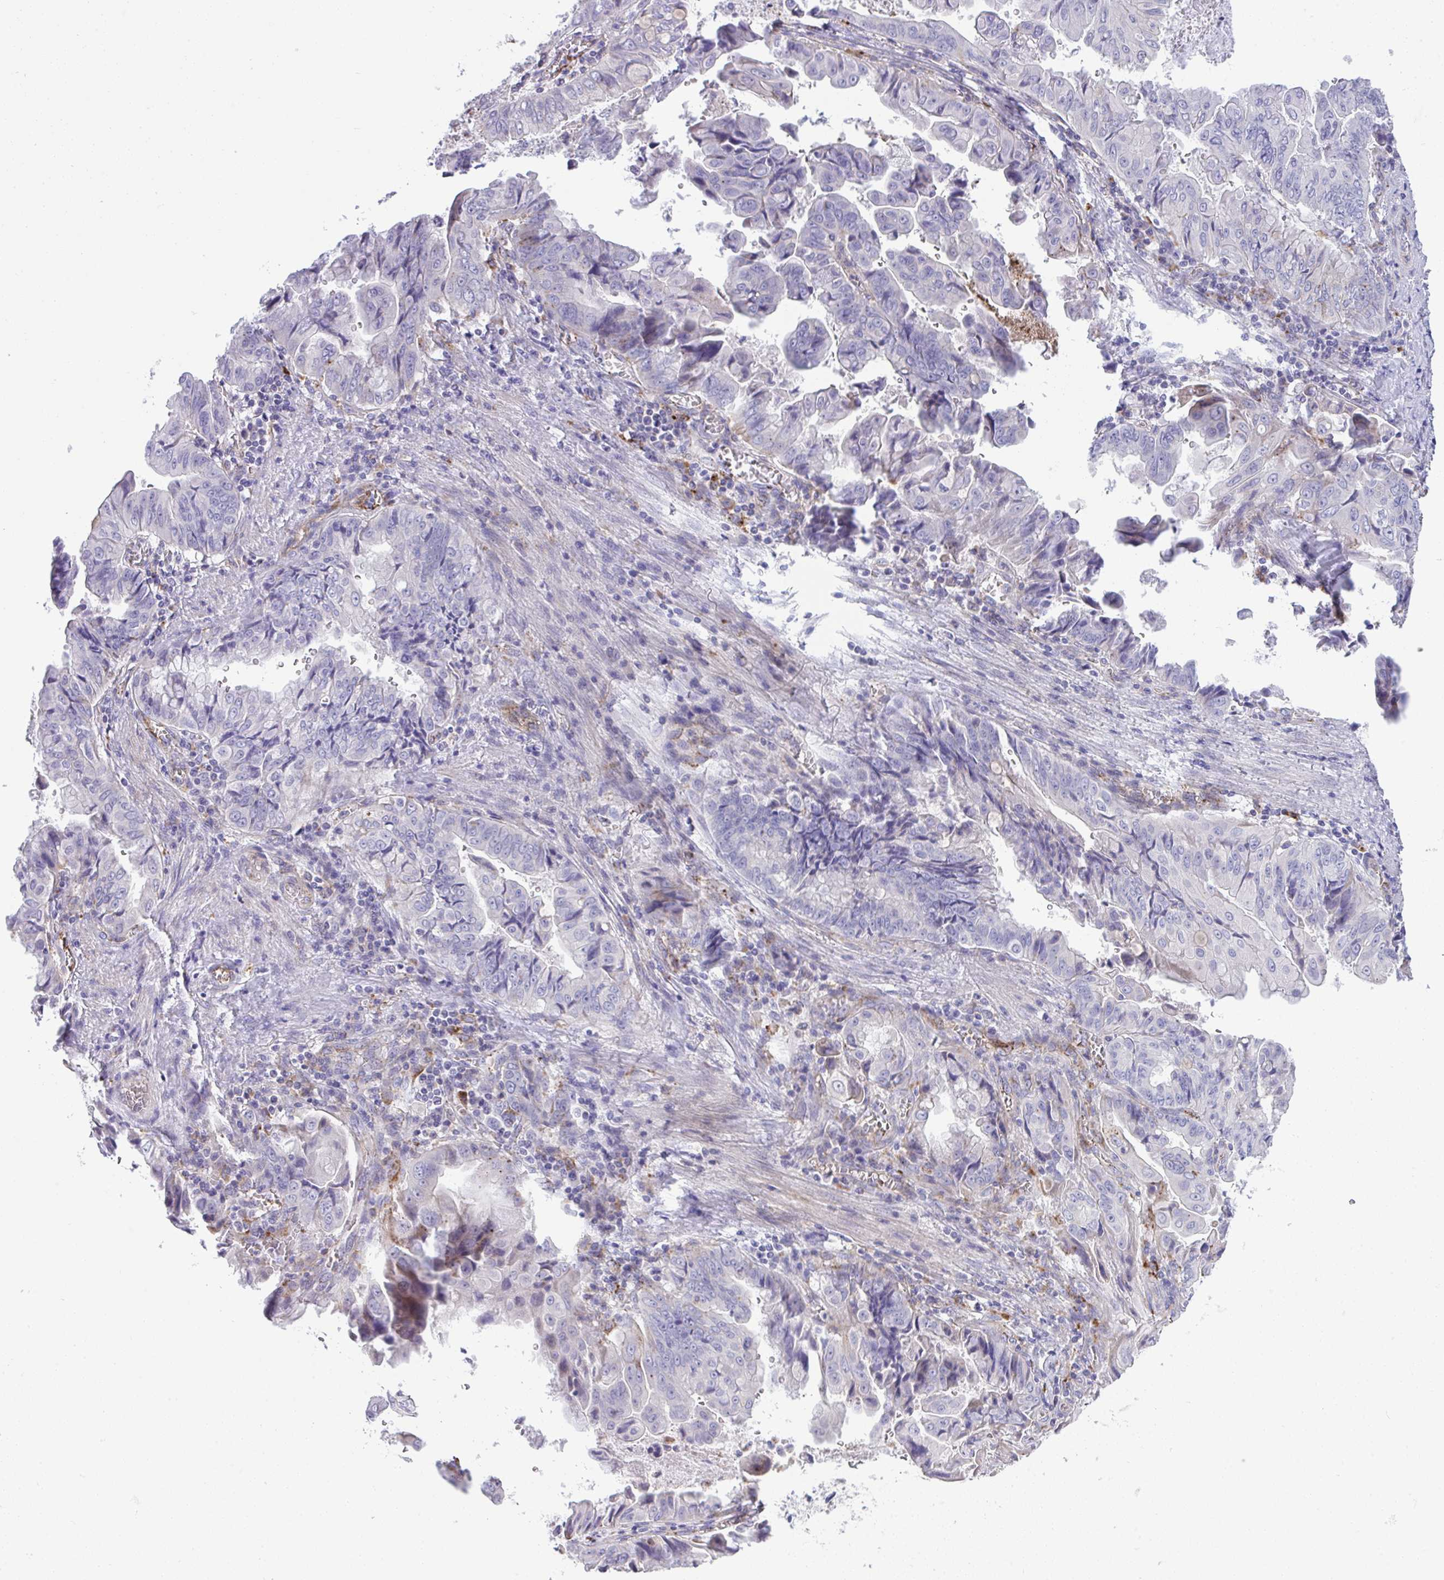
{"staining": {"intensity": "negative", "quantity": "none", "location": "none"}, "tissue": "stomach cancer", "cell_type": "Tumor cells", "image_type": "cancer", "snomed": [{"axis": "morphology", "description": "Adenocarcinoma, NOS"}, {"axis": "topography", "description": "Stomach, upper"}], "caption": "Human stomach cancer (adenocarcinoma) stained for a protein using IHC demonstrates no staining in tumor cells.", "gene": "TOR1AIP2", "patient": {"sex": "male", "age": 80}}